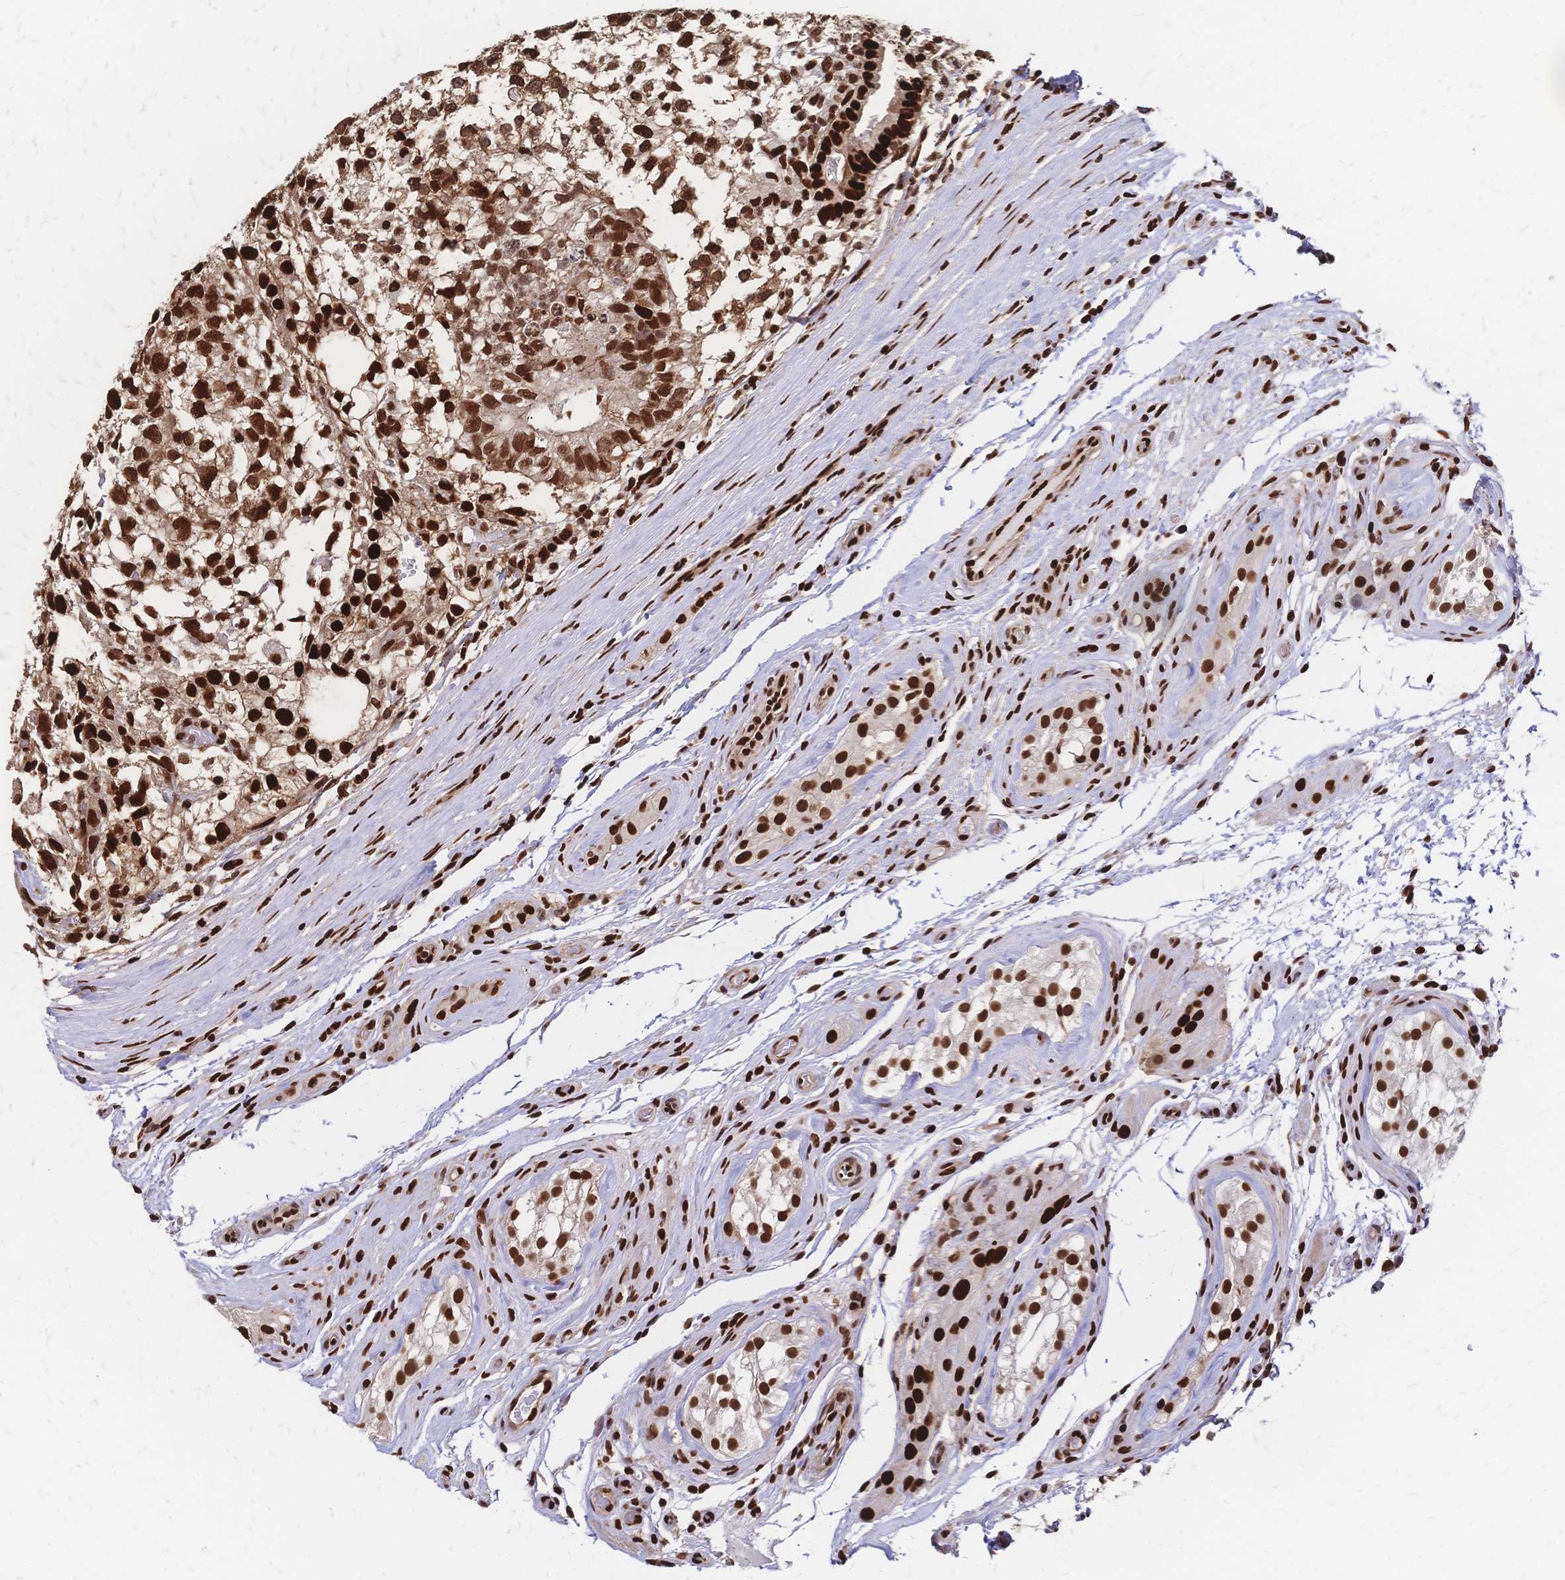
{"staining": {"intensity": "strong", "quantity": ">75%", "location": "nuclear"}, "tissue": "testis cancer", "cell_type": "Tumor cells", "image_type": "cancer", "snomed": [{"axis": "morphology", "description": "Seminoma, NOS"}, {"axis": "morphology", "description": "Carcinoma, Embryonal, NOS"}, {"axis": "topography", "description": "Testis"}], "caption": "Immunohistochemical staining of human testis cancer displays high levels of strong nuclear protein positivity in about >75% of tumor cells.", "gene": "HDGF", "patient": {"sex": "male", "age": 41}}